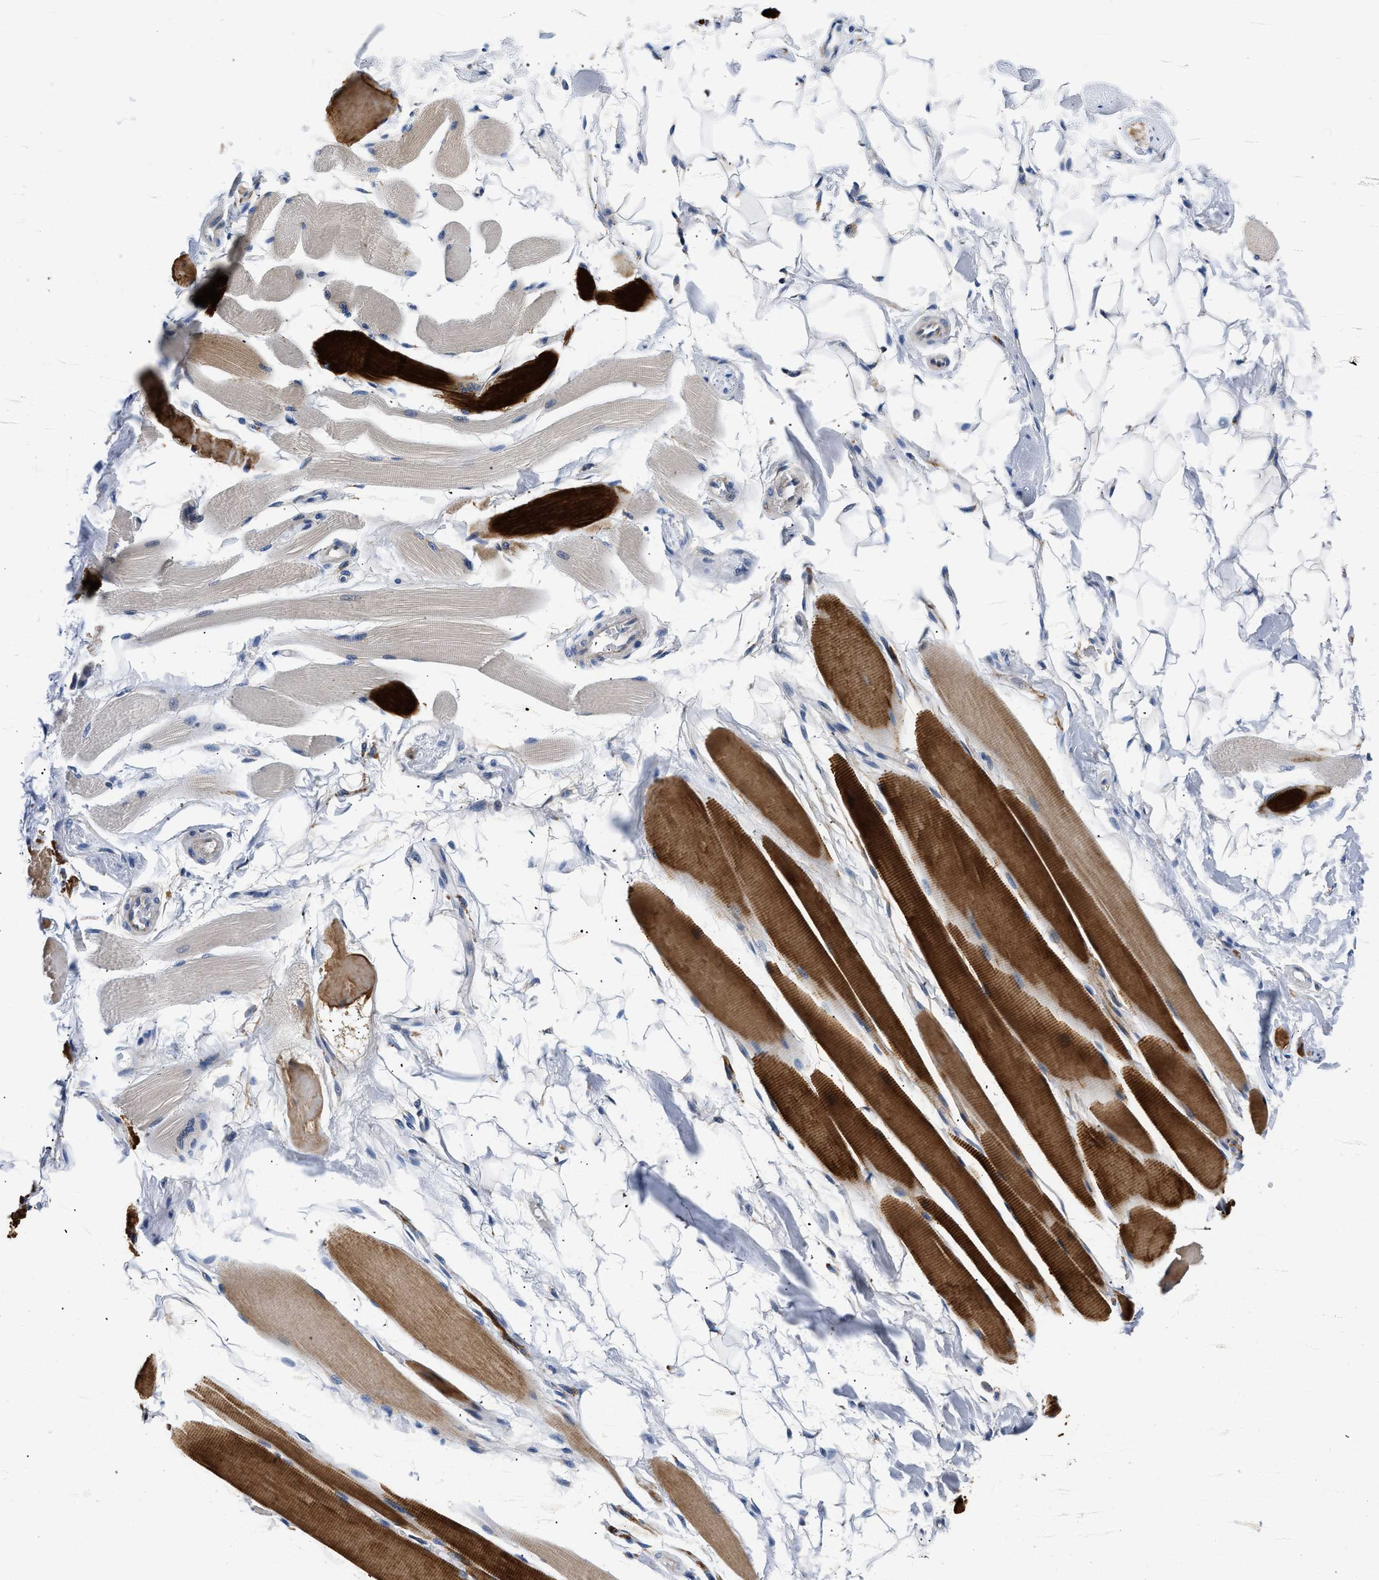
{"staining": {"intensity": "strong", "quantity": "25%-75%", "location": "cytoplasmic/membranous"}, "tissue": "skeletal muscle", "cell_type": "Myocytes", "image_type": "normal", "snomed": [{"axis": "morphology", "description": "Normal tissue, NOS"}, {"axis": "topography", "description": "Skeletal muscle"}, {"axis": "topography", "description": "Peripheral nerve tissue"}], "caption": "Immunohistochemistry (IHC) histopathology image of normal skeletal muscle: skeletal muscle stained using IHC reveals high levels of strong protein expression localized specifically in the cytoplasmic/membranous of myocytes, appearing as a cytoplasmic/membranous brown color.", "gene": "PDP1", "patient": {"sex": "female", "age": 84}}